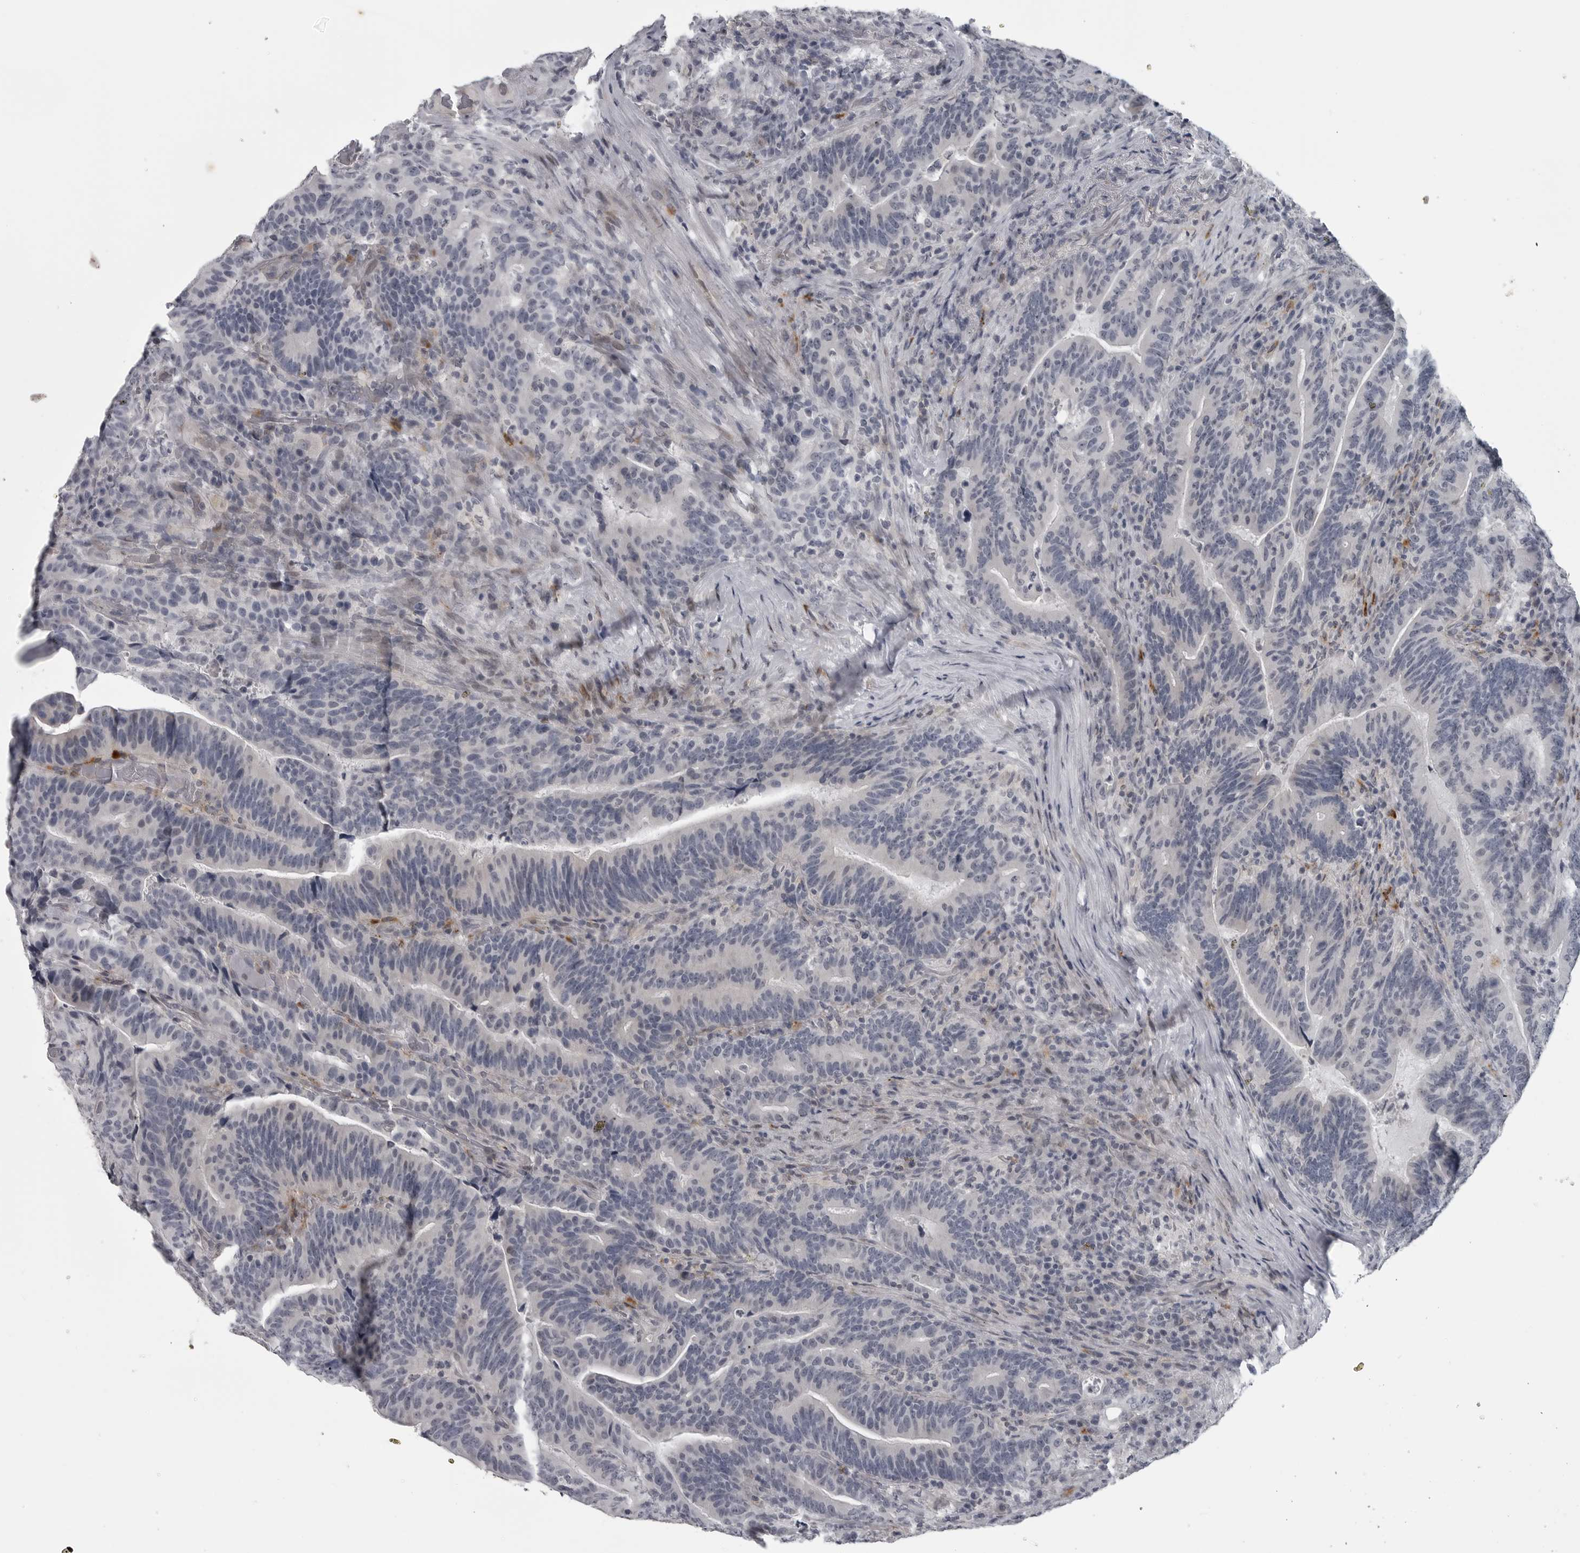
{"staining": {"intensity": "negative", "quantity": "none", "location": "none"}, "tissue": "colorectal cancer", "cell_type": "Tumor cells", "image_type": "cancer", "snomed": [{"axis": "morphology", "description": "Adenocarcinoma, NOS"}, {"axis": "topography", "description": "Colon"}], "caption": "A high-resolution micrograph shows IHC staining of adenocarcinoma (colorectal), which demonstrates no significant positivity in tumor cells. Brightfield microscopy of immunohistochemistry (IHC) stained with DAB (brown) and hematoxylin (blue), captured at high magnification.", "gene": "LYSMD1", "patient": {"sex": "female", "age": 66}}